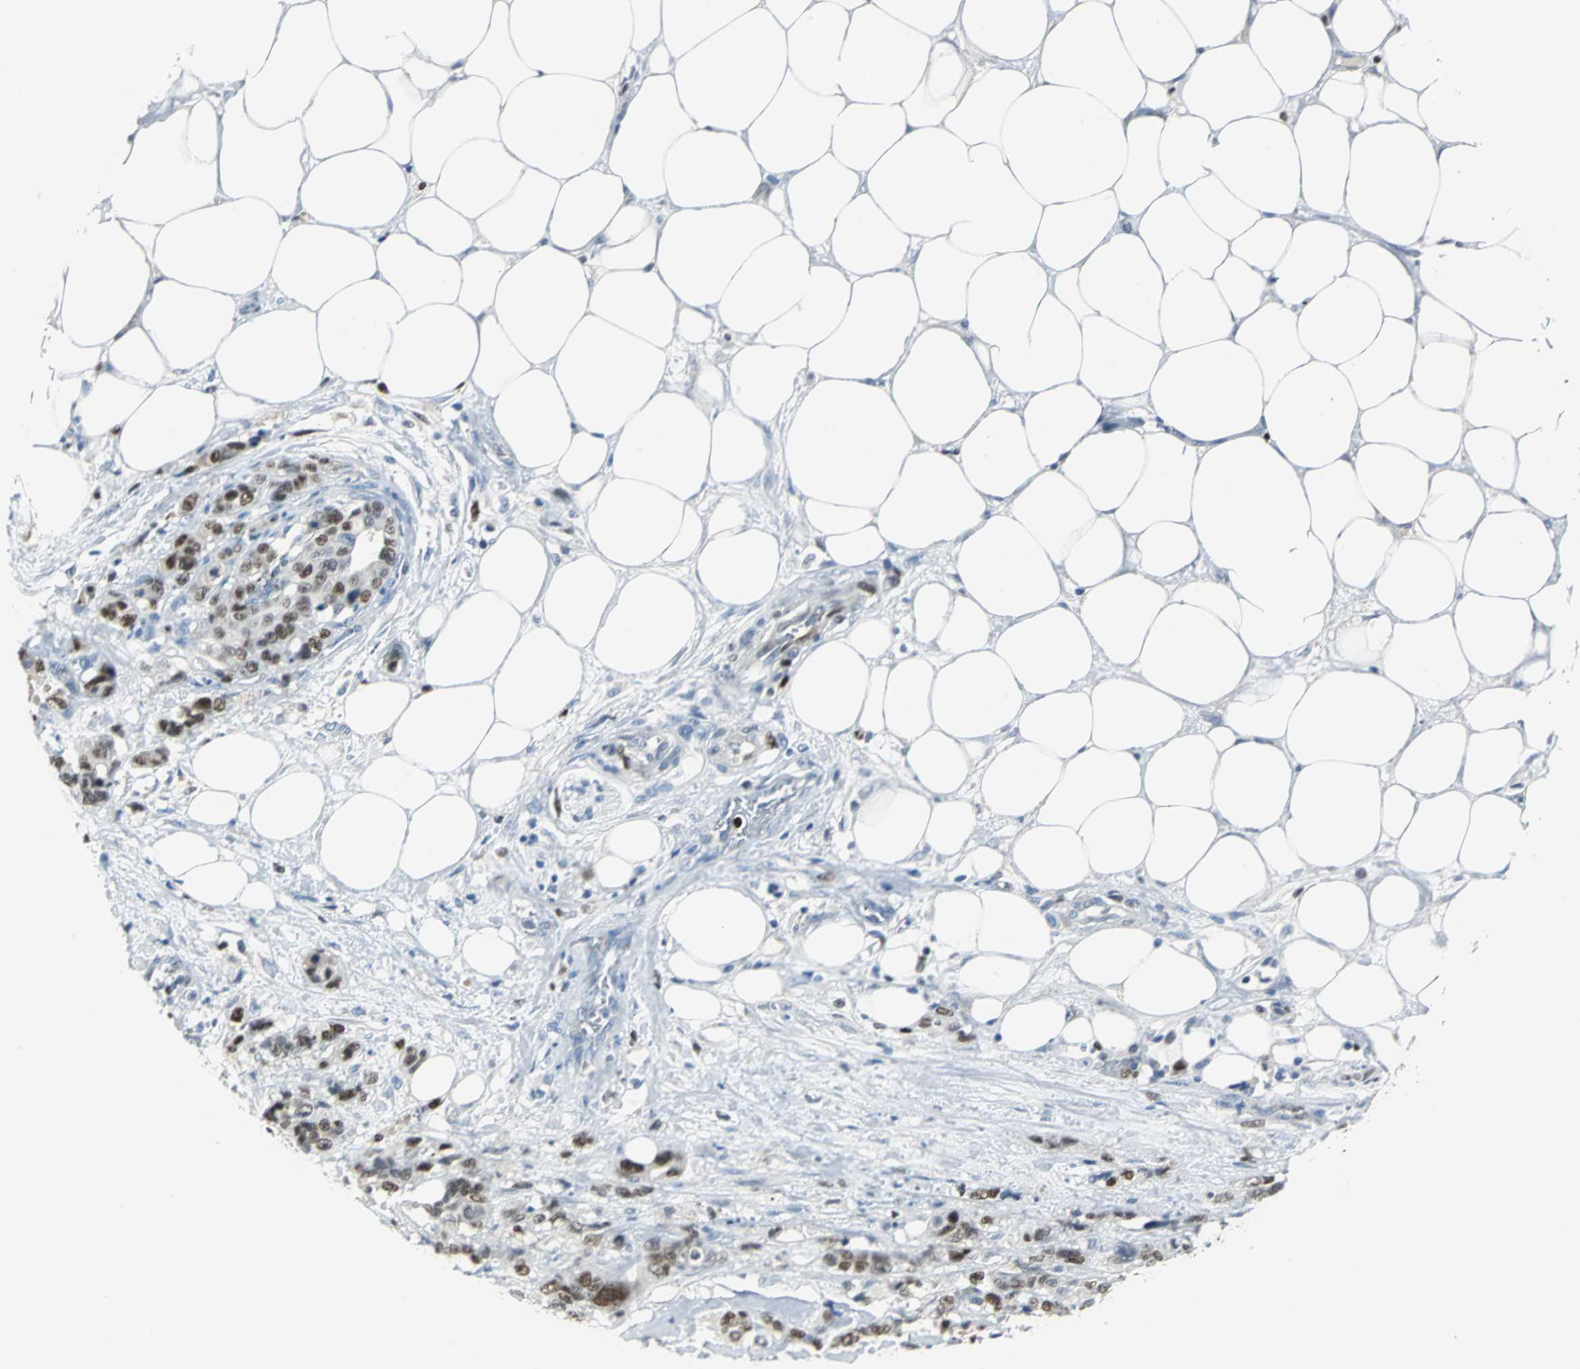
{"staining": {"intensity": "strong", "quantity": ">75%", "location": "nuclear"}, "tissue": "pancreatic cancer", "cell_type": "Tumor cells", "image_type": "cancer", "snomed": [{"axis": "morphology", "description": "Adenocarcinoma, NOS"}, {"axis": "topography", "description": "Pancreas"}], "caption": "Pancreatic cancer (adenocarcinoma) was stained to show a protein in brown. There is high levels of strong nuclear staining in approximately >75% of tumor cells.", "gene": "MCM4", "patient": {"sex": "male", "age": 46}}